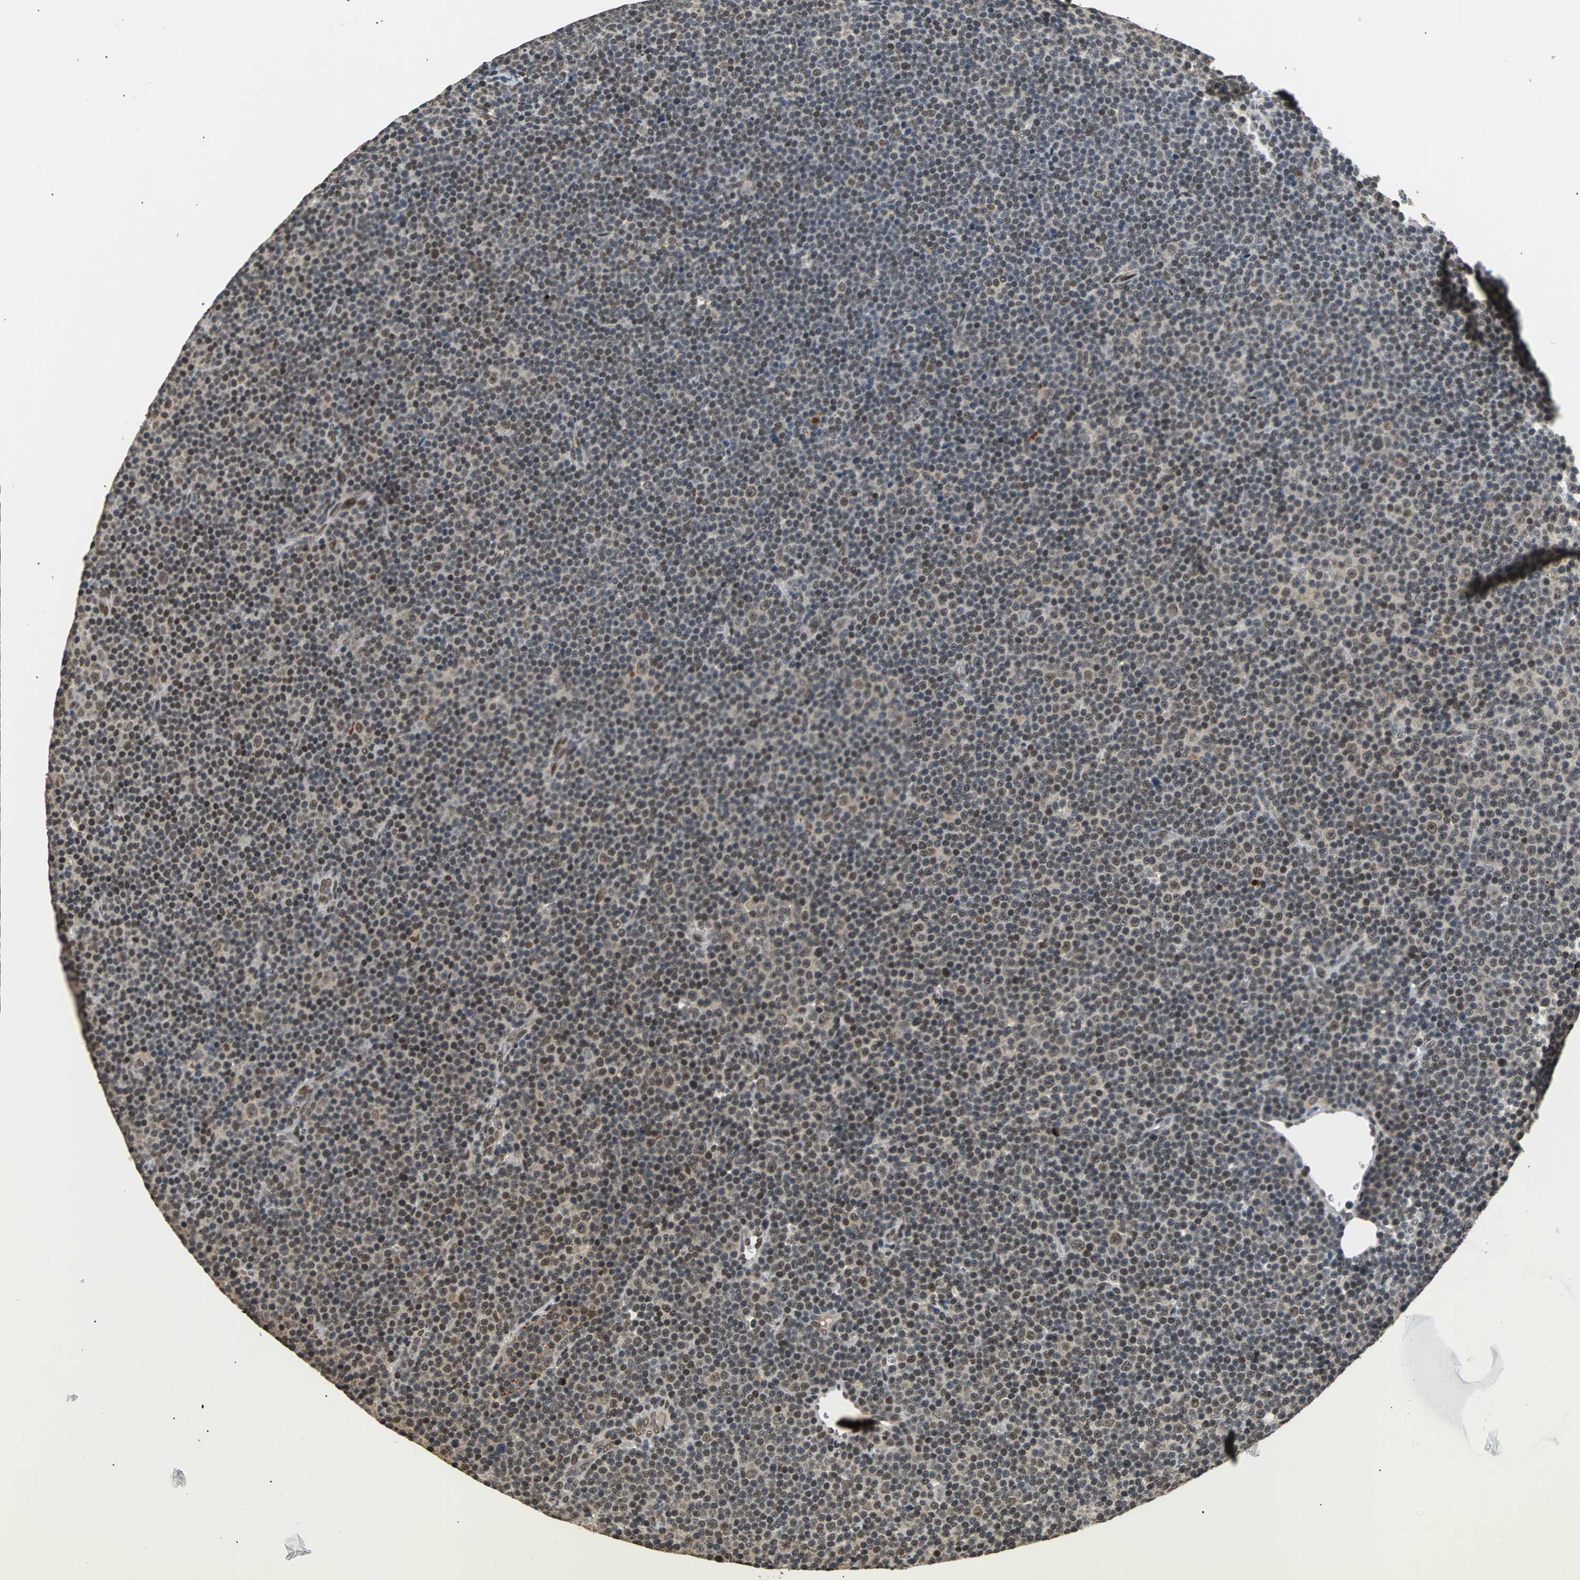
{"staining": {"intensity": "moderate", "quantity": "25%-75%", "location": "cytoplasmic/membranous,nuclear"}, "tissue": "lymphoma", "cell_type": "Tumor cells", "image_type": "cancer", "snomed": [{"axis": "morphology", "description": "Malignant lymphoma, non-Hodgkin's type, Low grade"}, {"axis": "topography", "description": "Lymph node"}], "caption": "Protein positivity by immunohistochemistry demonstrates moderate cytoplasmic/membranous and nuclear staining in about 25%-75% of tumor cells in malignant lymphoma, non-Hodgkin's type (low-grade).", "gene": "PHC1", "patient": {"sex": "female", "age": 67}}